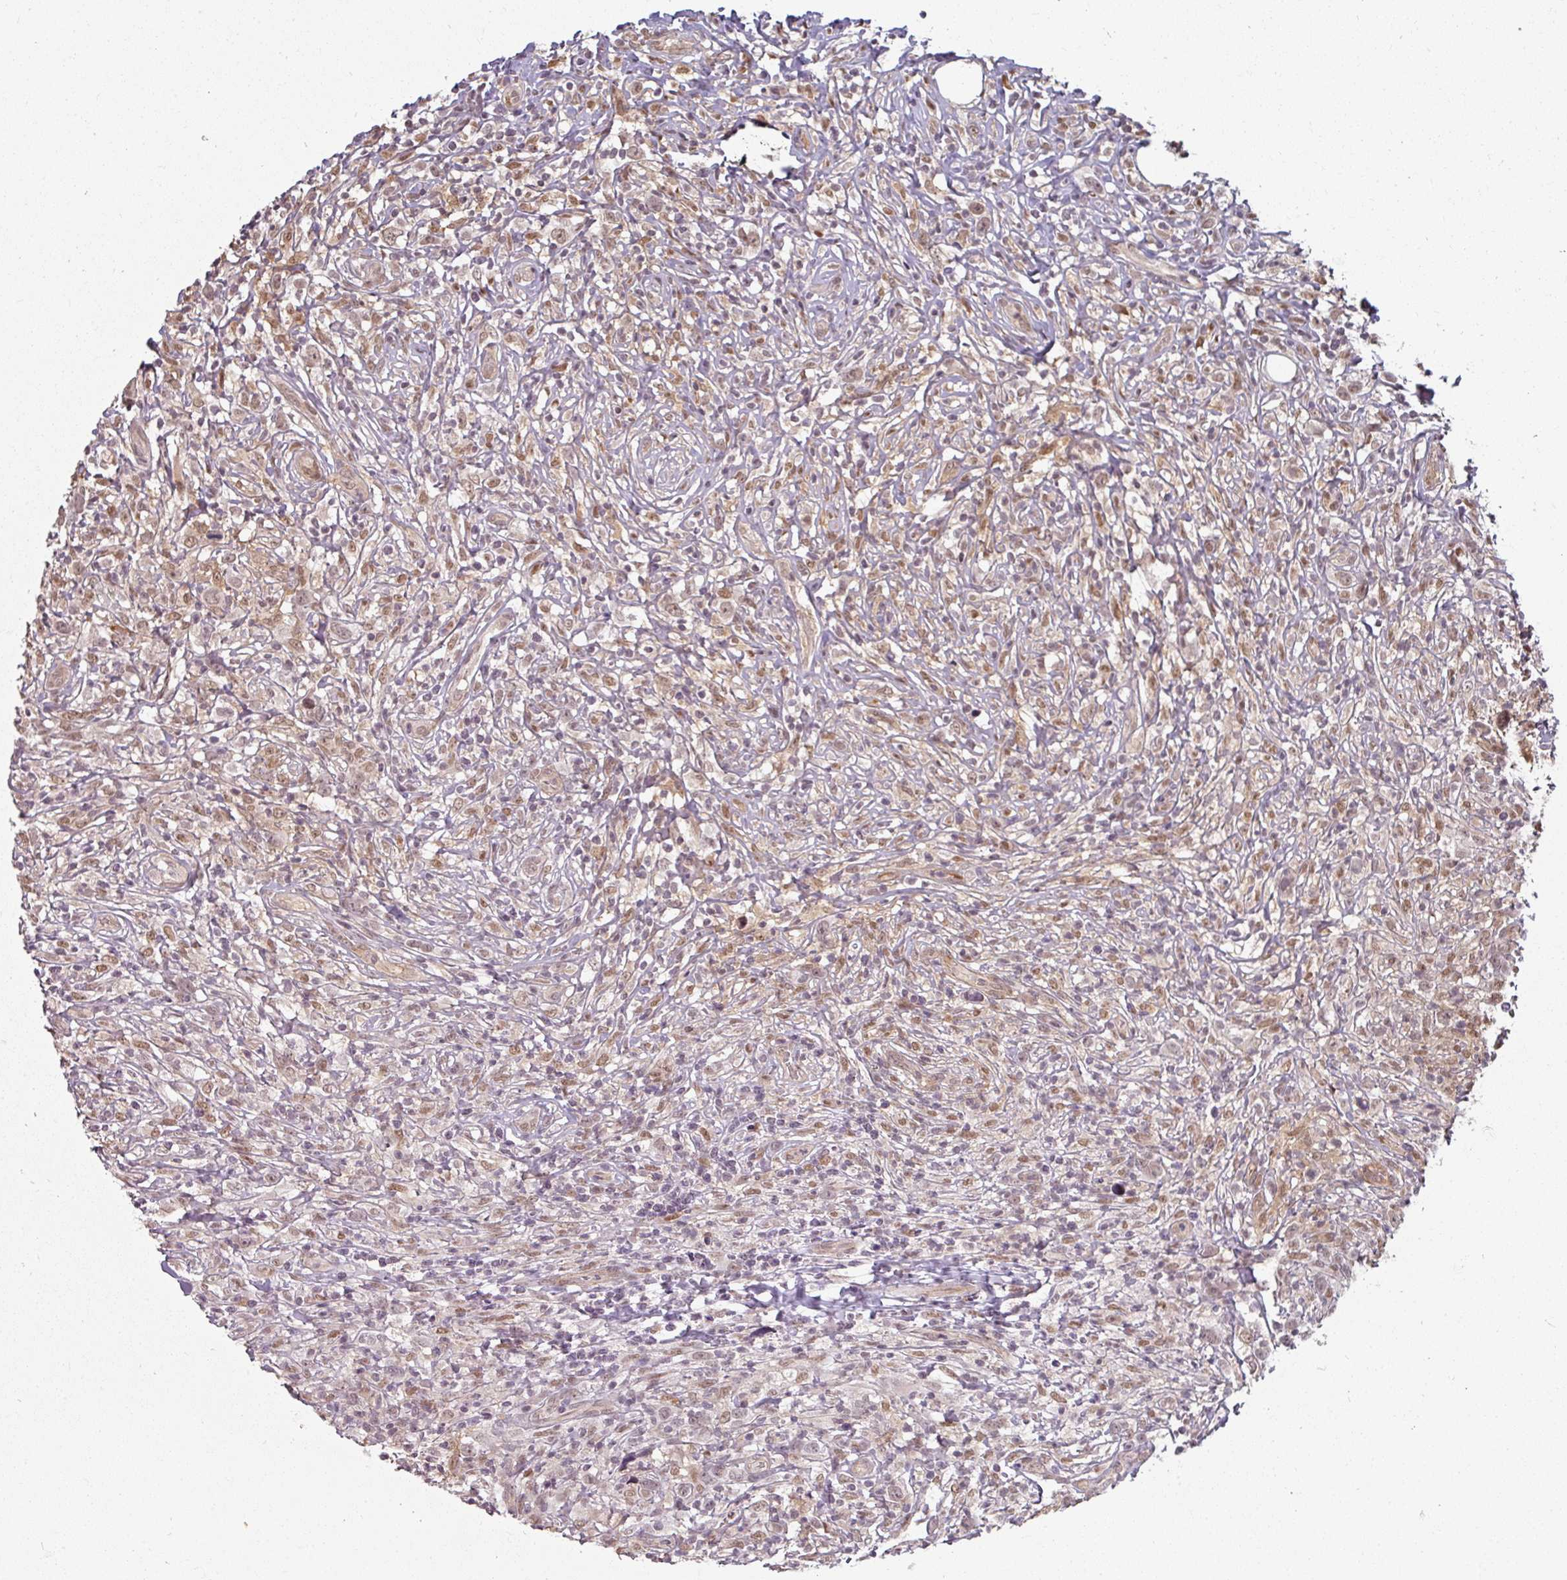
{"staining": {"intensity": "weak", "quantity": ">75%", "location": "nuclear"}, "tissue": "lymphoma", "cell_type": "Tumor cells", "image_type": "cancer", "snomed": [{"axis": "morphology", "description": "Hodgkin's disease, NOS"}, {"axis": "topography", "description": "No Tissue"}], "caption": "The histopathology image displays staining of lymphoma, revealing weak nuclear protein staining (brown color) within tumor cells. The staining was performed using DAB (3,3'-diaminobenzidine) to visualize the protein expression in brown, while the nuclei were stained in blue with hematoxylin (Magnification: 20x).", "gene": "GTF2H3", "patient": {"sex": "female", "age": 21}}